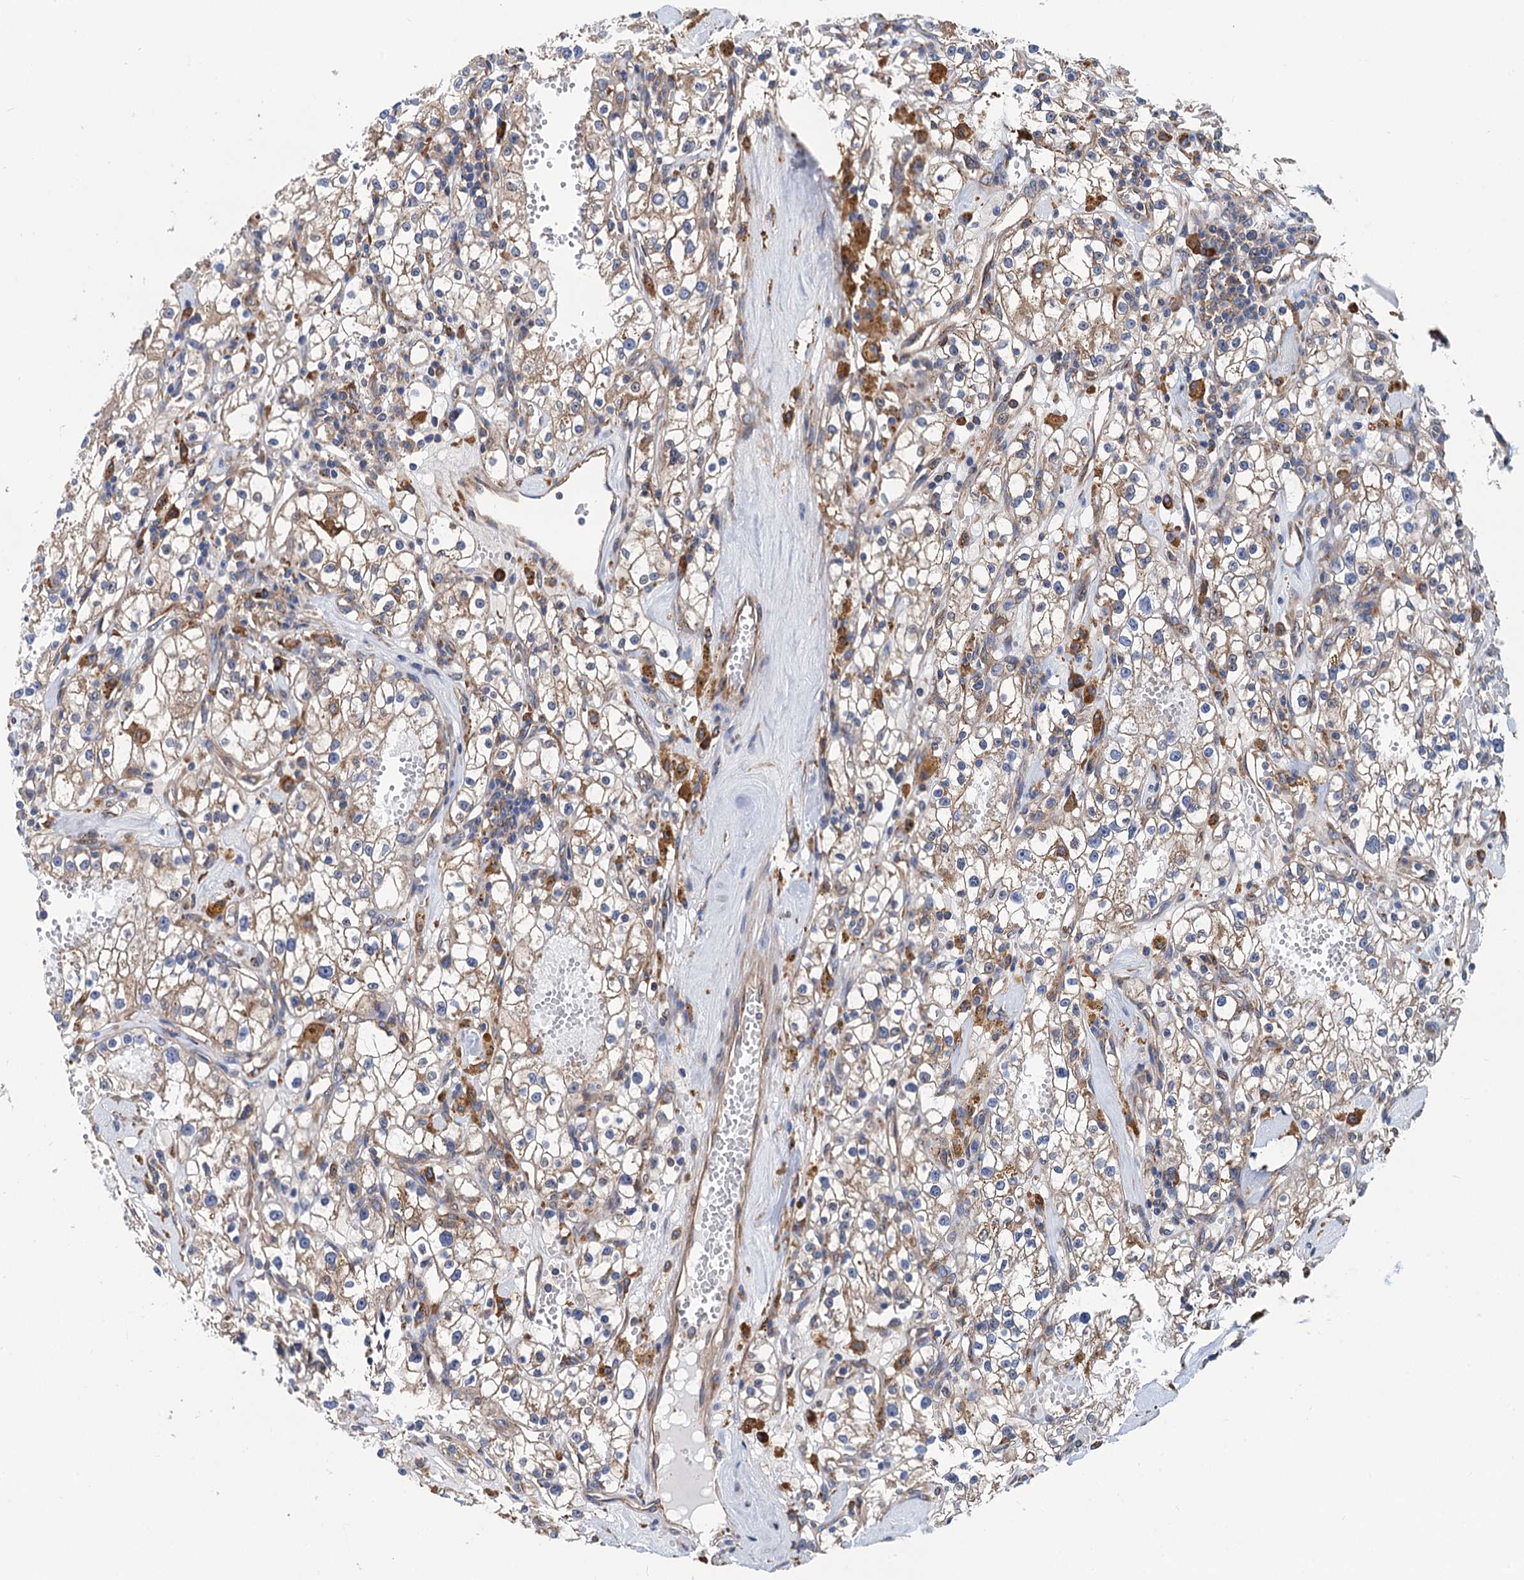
{"staining": {"intensity": "weak", "quantity": "<25%", "location": "cytoplasmic/membranous"}, "tissue": "renal cancer", "cell_type": "Tumor cells", "image_type": "cancer", "snomed": [{"axis": "morphology", "description": "Adenocarcinoma, NOS"}, {"axis": "topography", "description": "Kidney"}], "caption": "The photomicrograph shows no staining of tumor cells in adenocarcinoma (renal).", "gene": "SLC12A7", "patient": {"sex": "male", "age": 56}}